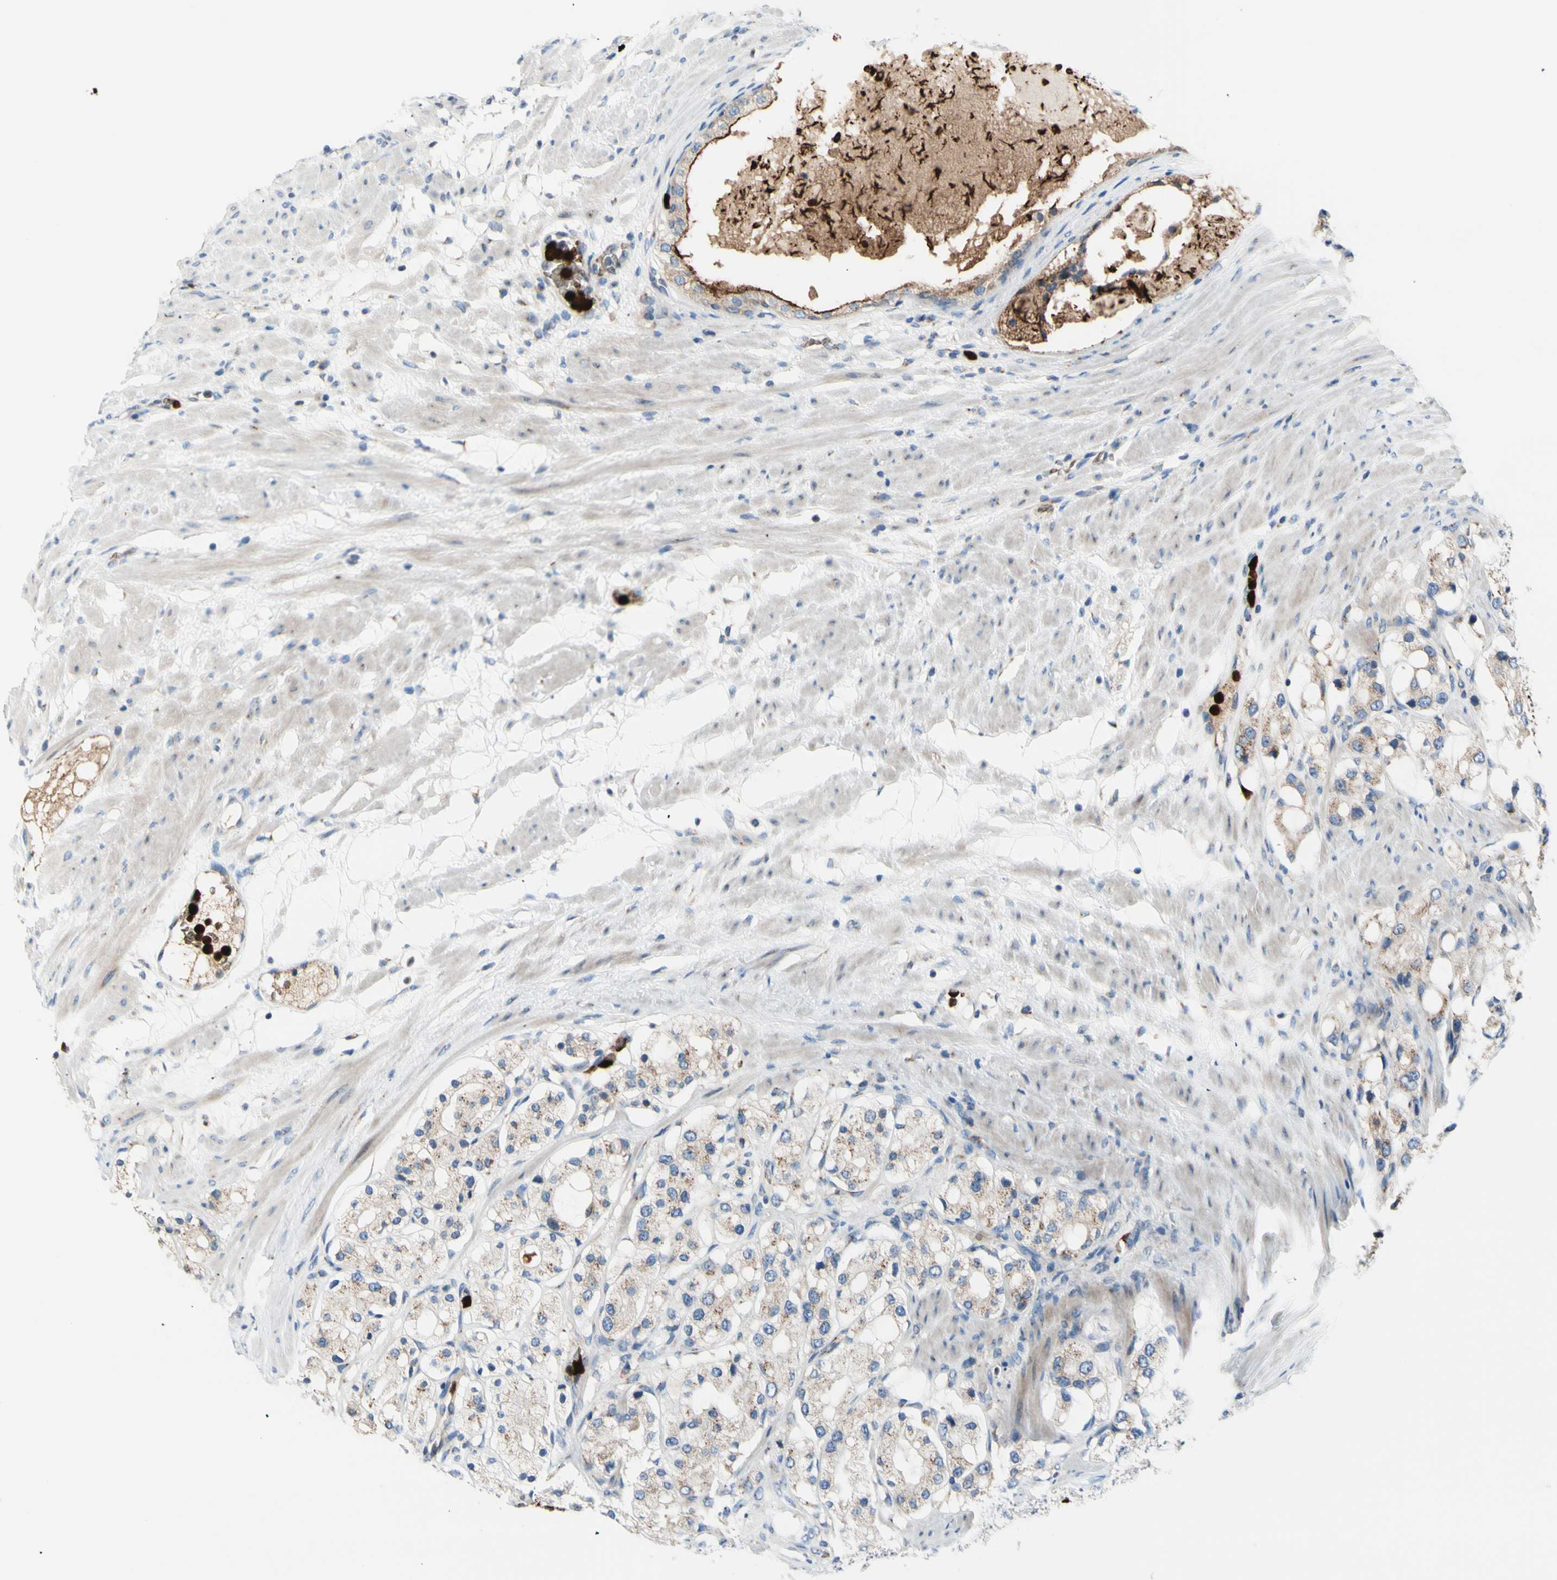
{"staining": {"intensity": "weak", "quantity": "25%-75%", "location": "cytoplasmic/membranous"}, "tissue": "prostate cancer", "cell_type": "Tumor cells", "image_type": "cancer", "snomed": [{"axis": "morphology", "description": "Adenocarcinoma, High grade"}, {"axis": "topography", "description": "Prostate"}], "caption": "Prostate high-grade adenocarcinoma stained for a protein (brown) reveals weak cytoplasmic/membranous positive expression in about 25%-75% of tumor cells.", "gene": "USP9X", "patient": {"sex": "male", "age": 65}}